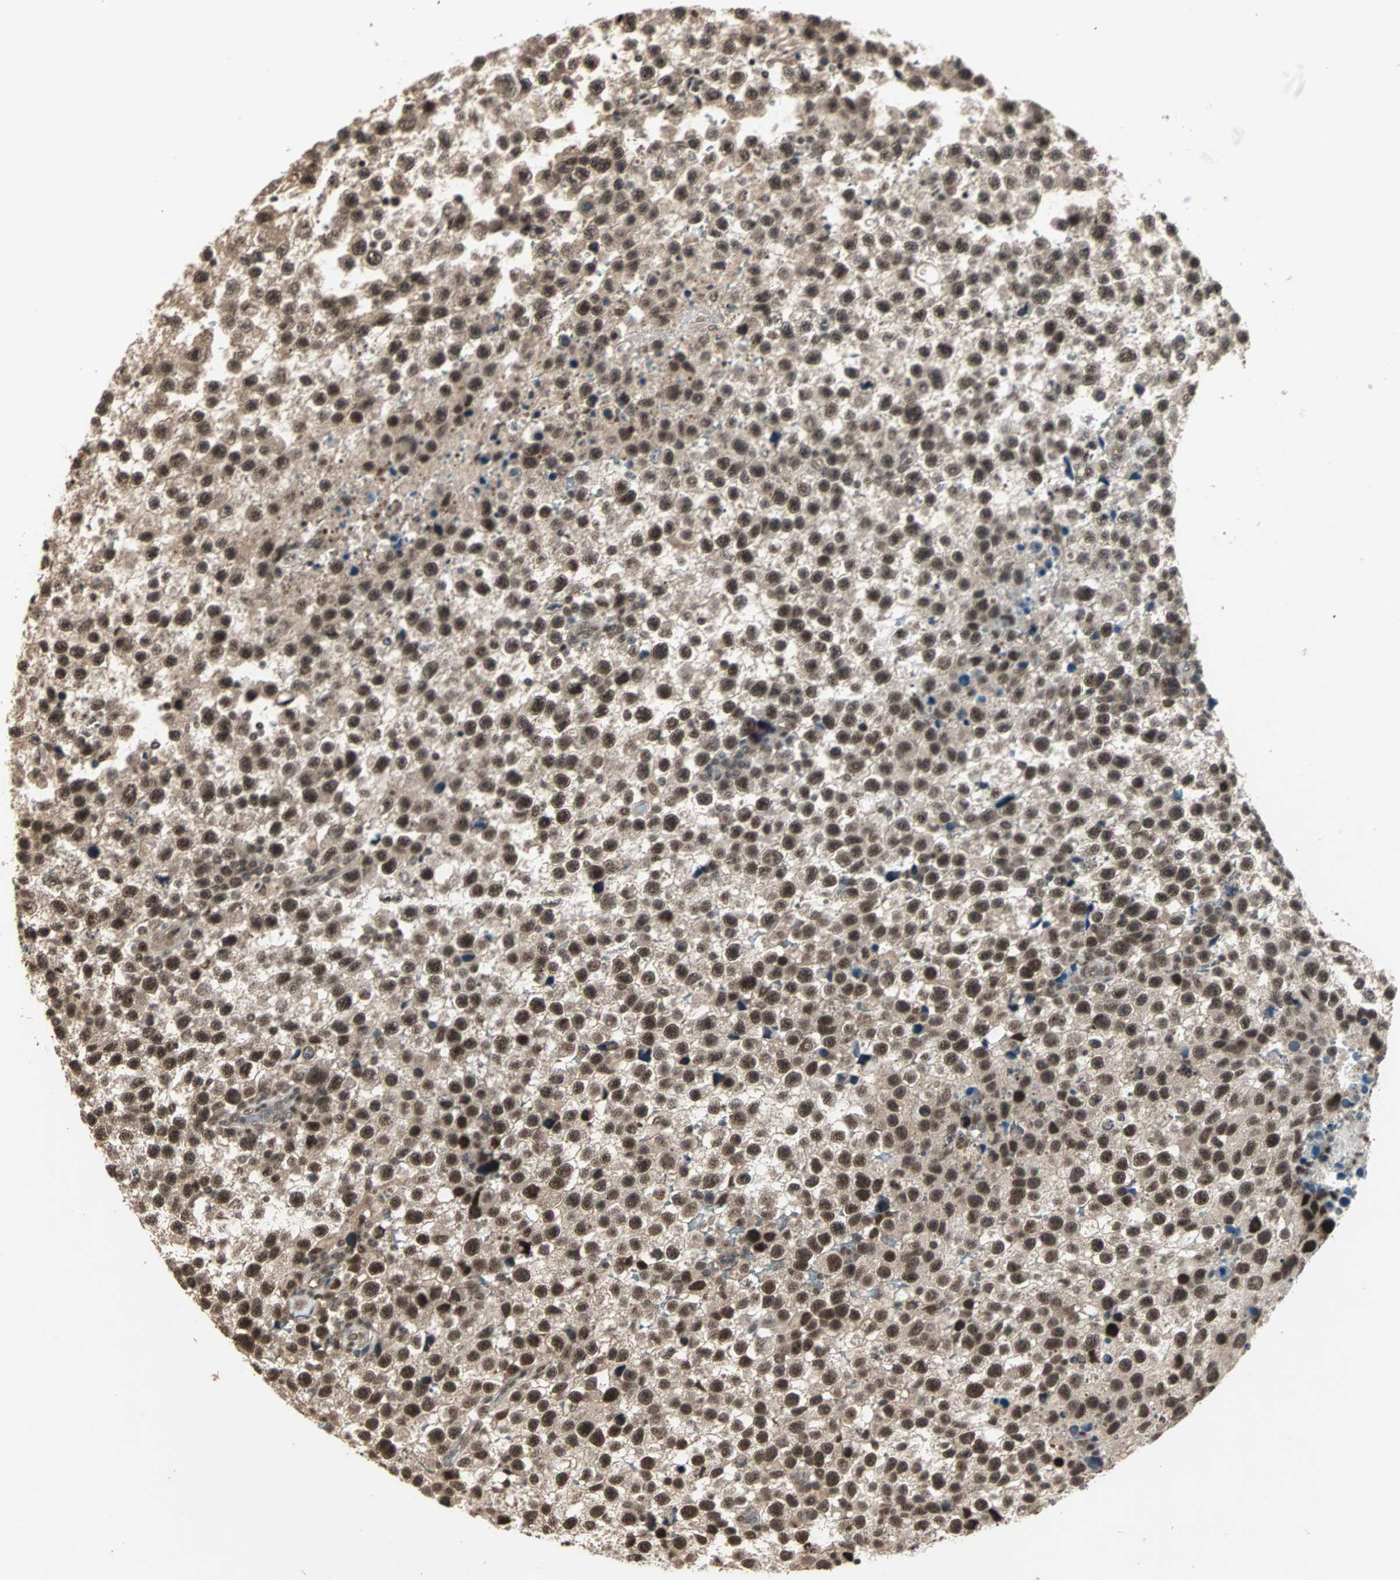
{"staining": {"intensity": "moderate", "quantity": ">75%", "location": "nuclear"}, "tissue": "testis cancer", "cell_type": "Tumor cells", "image_type": "cancer", "snomed": [{"axis": "morphology", "description": "Seminoma, NOS"}, {"axis": "topography", "description": "Testis"}], "caption": "Immunohistochemistry (IHC) (DAB (3,3'-diaminobenzidine)) staining of testis seminoma displays moderate nuclear protein staining in approximately >75% of tumor cells.", "gene": "ZNF701", "patient": {"sex": "male", "age": 33}}